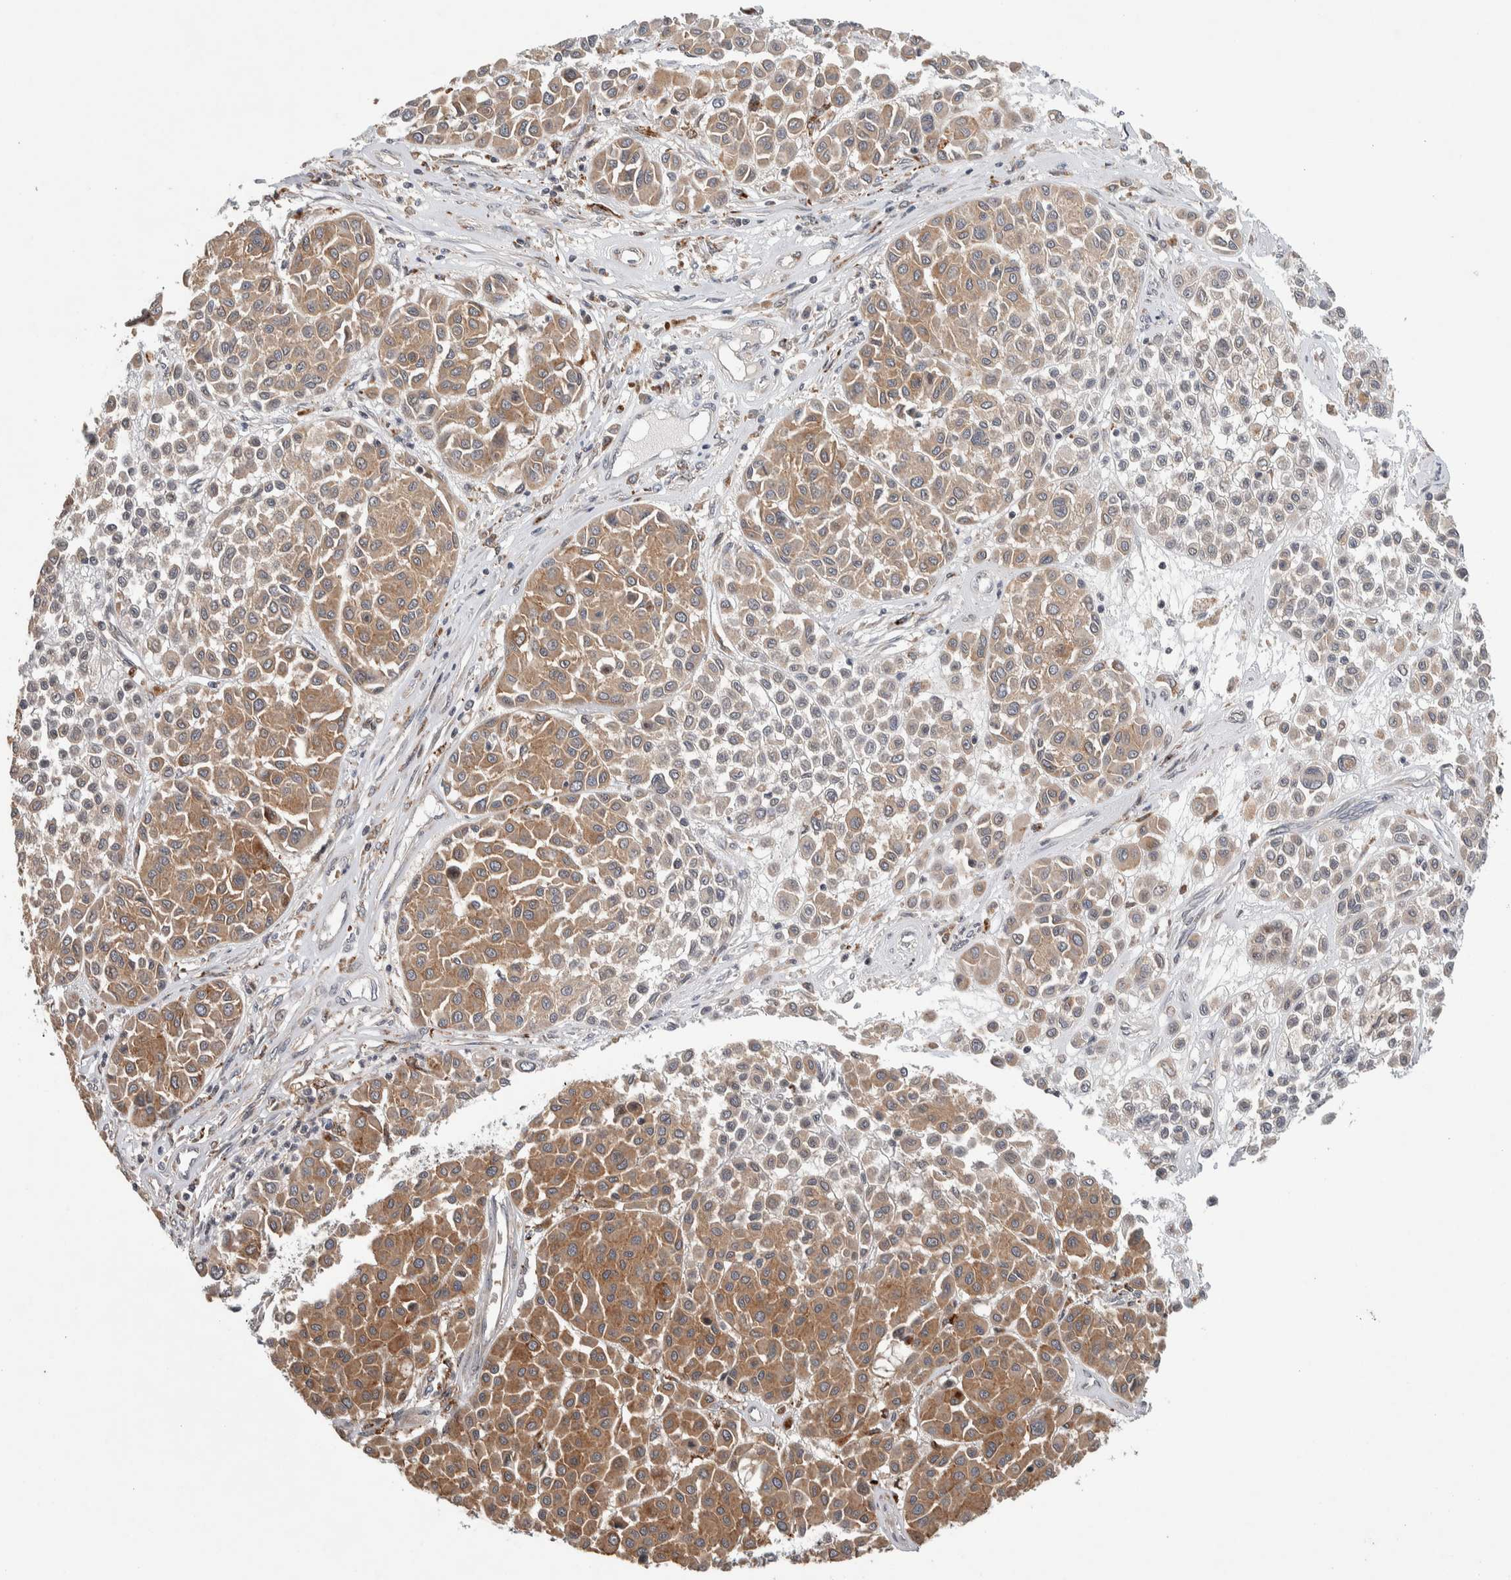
{"staining": {"intensity": "moderate", "quantity": ">75%", "location": "cytoplasmic/membranous"}, "tissue": "melanoma", "cell_type": "Tumor cells", "image_type": "cancer", "snomed": [{"axis": "morphology", "description": "Malignant melanoma, Metastatic site"}, {"axis": "topography", "description": "Soft tissue"}], "caption": "Protein staining of malignant melanoma (metastatic site) tissue exhibits moderate cytoplasmic/membranous expression in about >75% of tumor cells.", "gene": "KCNK1", "patient": {"sex": "male", "age": 41}}